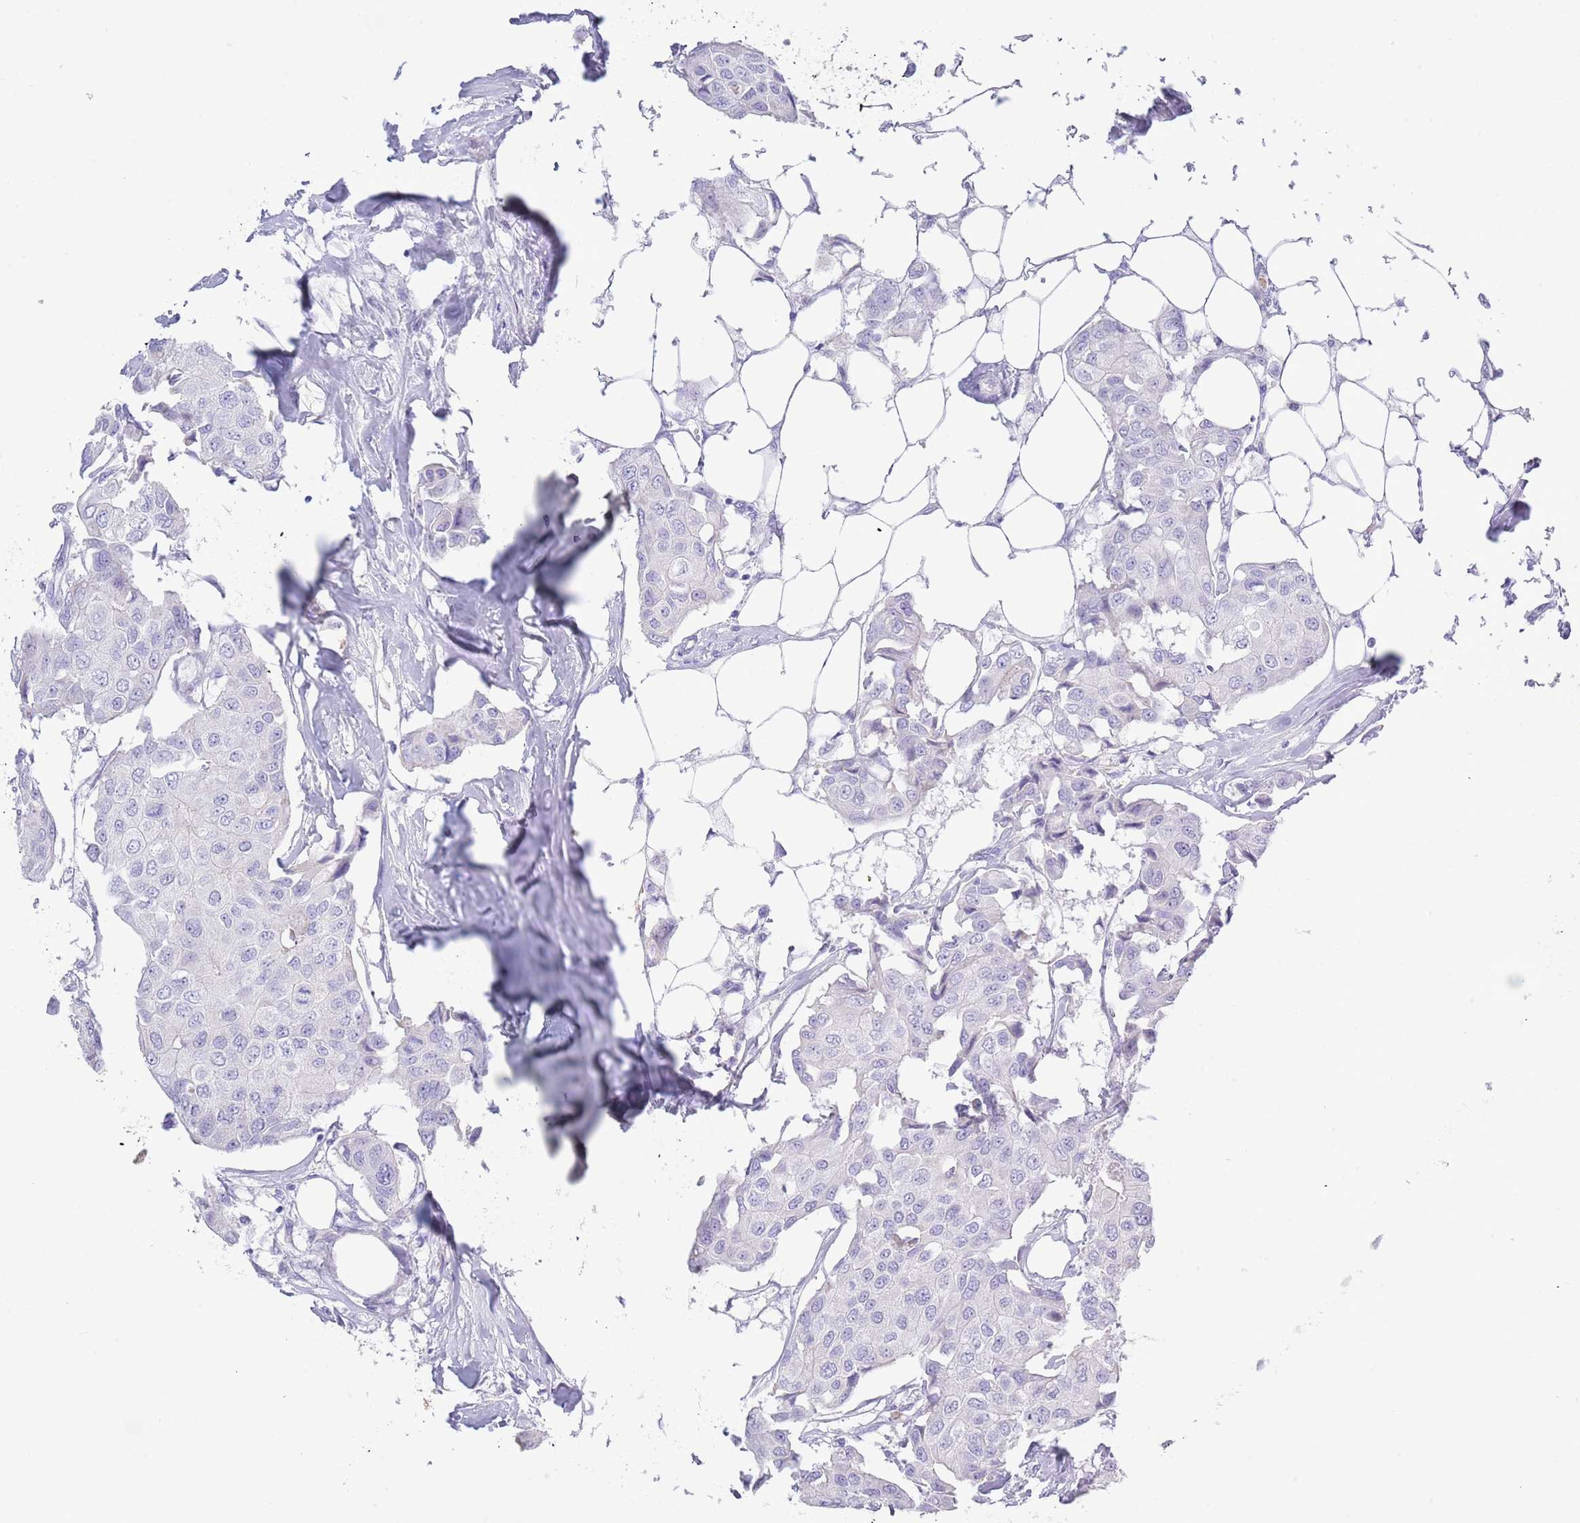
{"staining": {"intensity": "negative", "quantity": "none", "location": "none"}, "tissue": "breast cancer", "cell_type": "Tumor cells", "image_type": "cancer", "snomed": [{"axis": "morphology", "description": "Duct carcinoma"}, {"axis": "topography", "description": "Breast"}, {"axis": "topography", "description": "Lymph node"}], "caption": "A high-resolution photomicrograph shows IHC staining of breast cancer, which displays no significant positivity in tumor cells.", "gene": "ACR", "patient": {"sex": "female", "age": 80}}